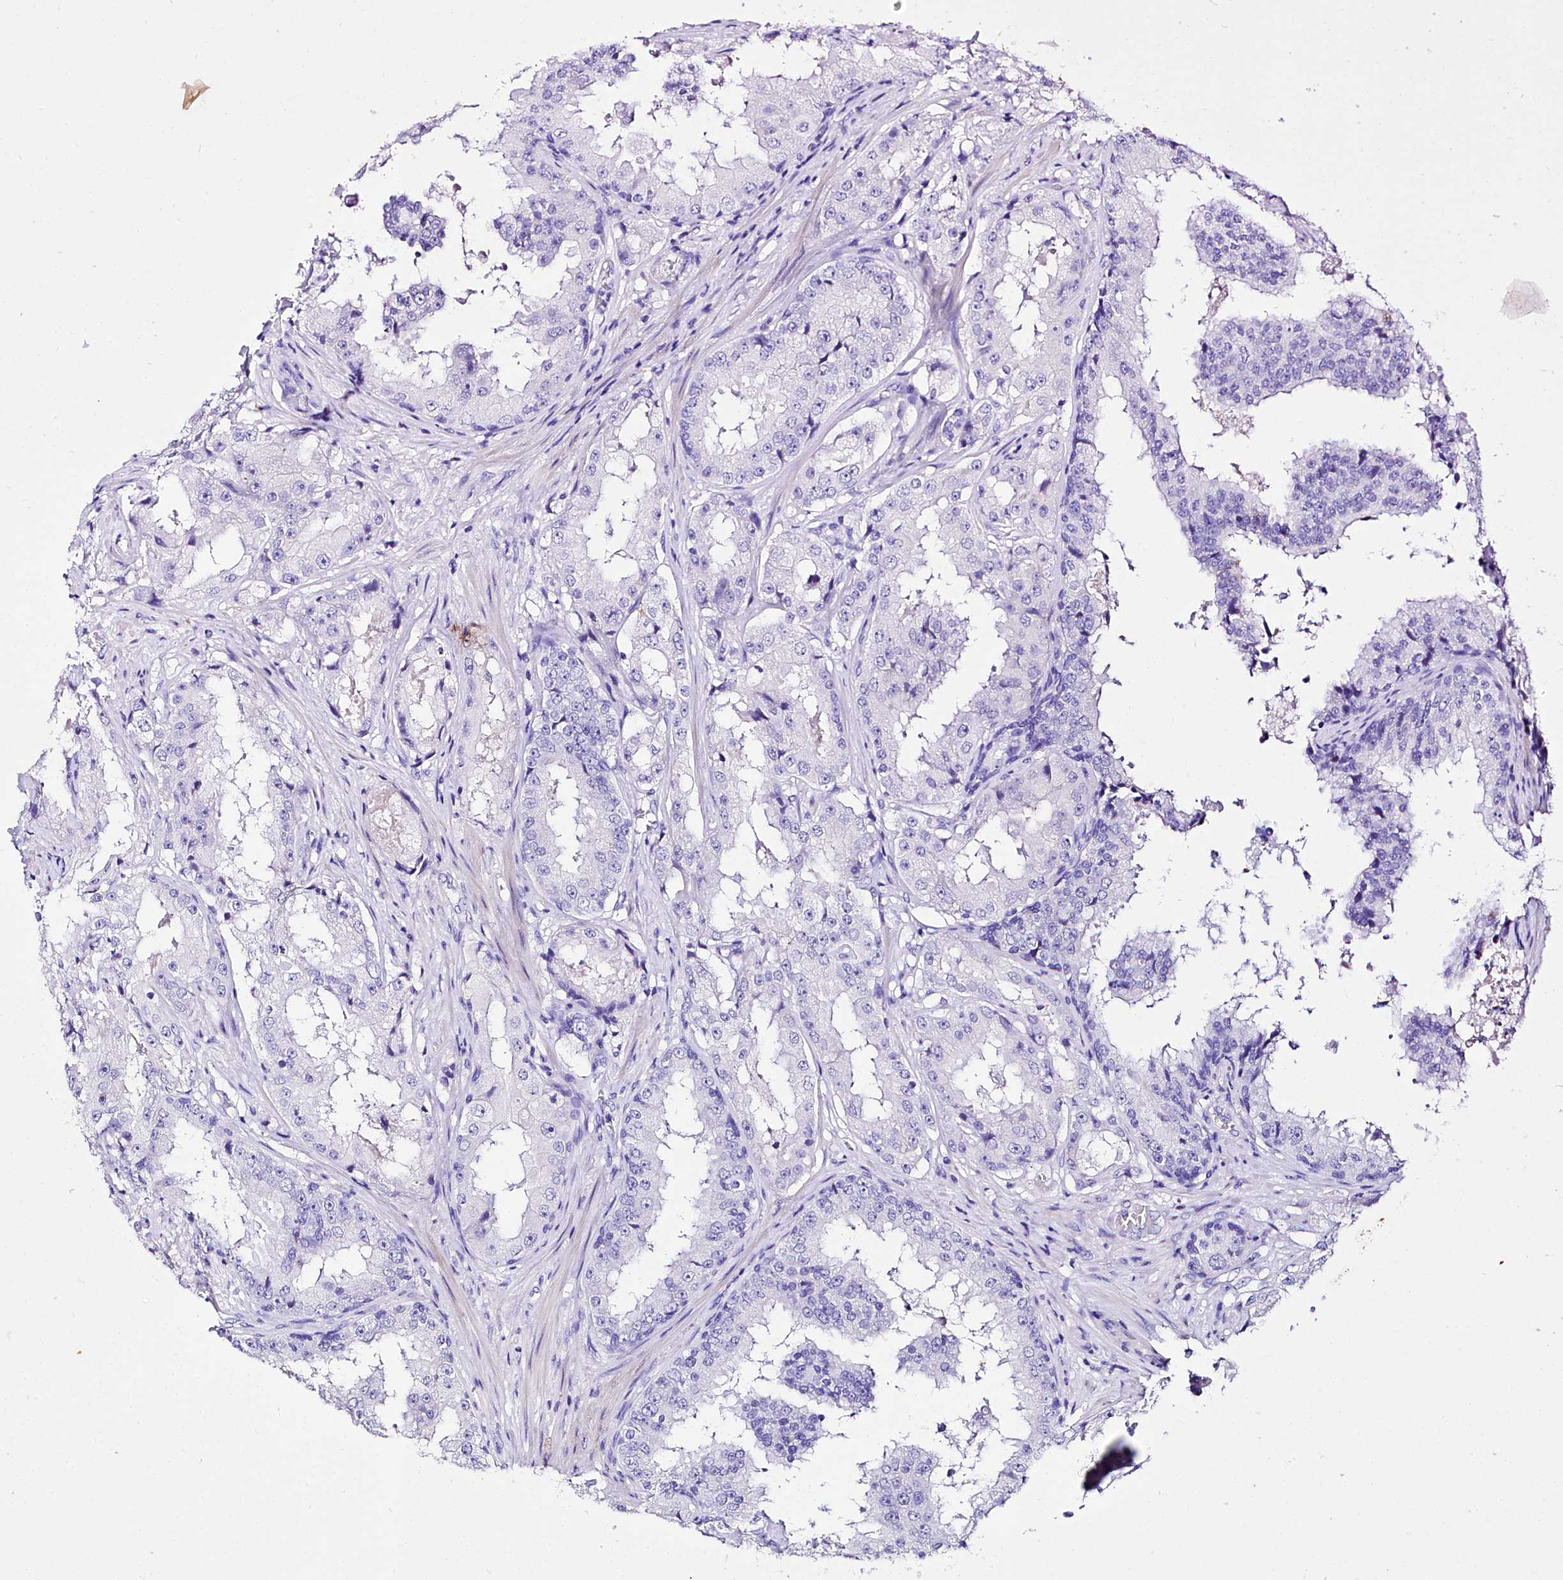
{"staining": {"intensity": "negative", "quantity": "none", "location": "none"}, "tissue": "prostate cancer", "cell_type": "Tumor cells", "image_type": "cancer", "snomed": [{"axis": "morphology", "description": "Adenocarcinoma, High grade"}, {"axis": "topography", "description": "Prostate"}], "caption": "DAB (3,3'-diaminobenzidine) immunohistochemical staining of human prostate cancer displays no significant staining in tumor cells.", "gene": "A2ML1", "patient": {"sex": "male", "age": 73}}